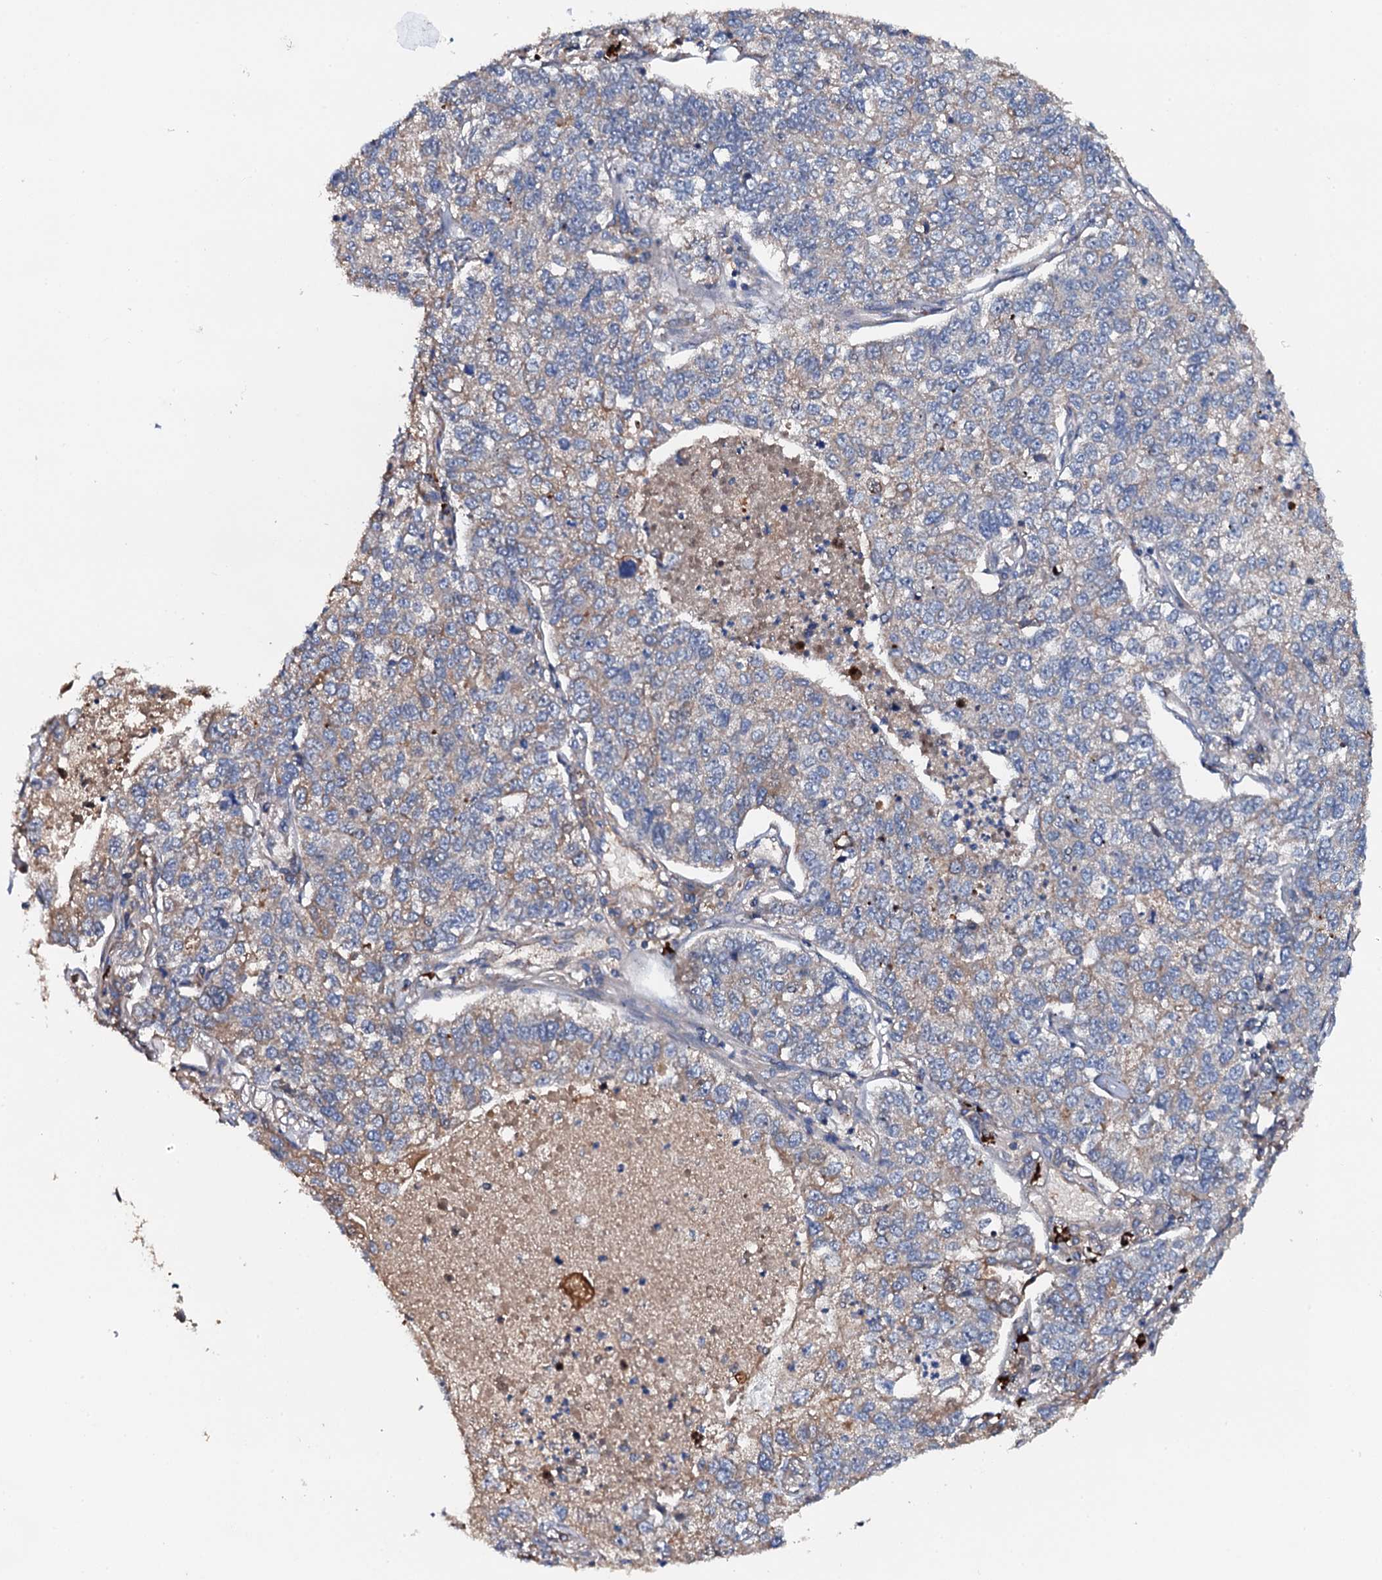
{"staining": {"intensity": "weak", "quantity": "<25%", "location": "cytoplasmic/membranous"}, "tissue": "lung cancer", "cell_type": "Tumor cells", "image_type": "cancer", "snomed": [{"axis": "morphology", "description": "Adenocarcinoma, NOS"}, {"axis": "topography", "description": "Lung"}], "caption": "Tumor cells show no significant expression in lung cancer (adenocarcinoma).", "gene": "NEK1", "patient": {"sex": "male", "age": 49}}